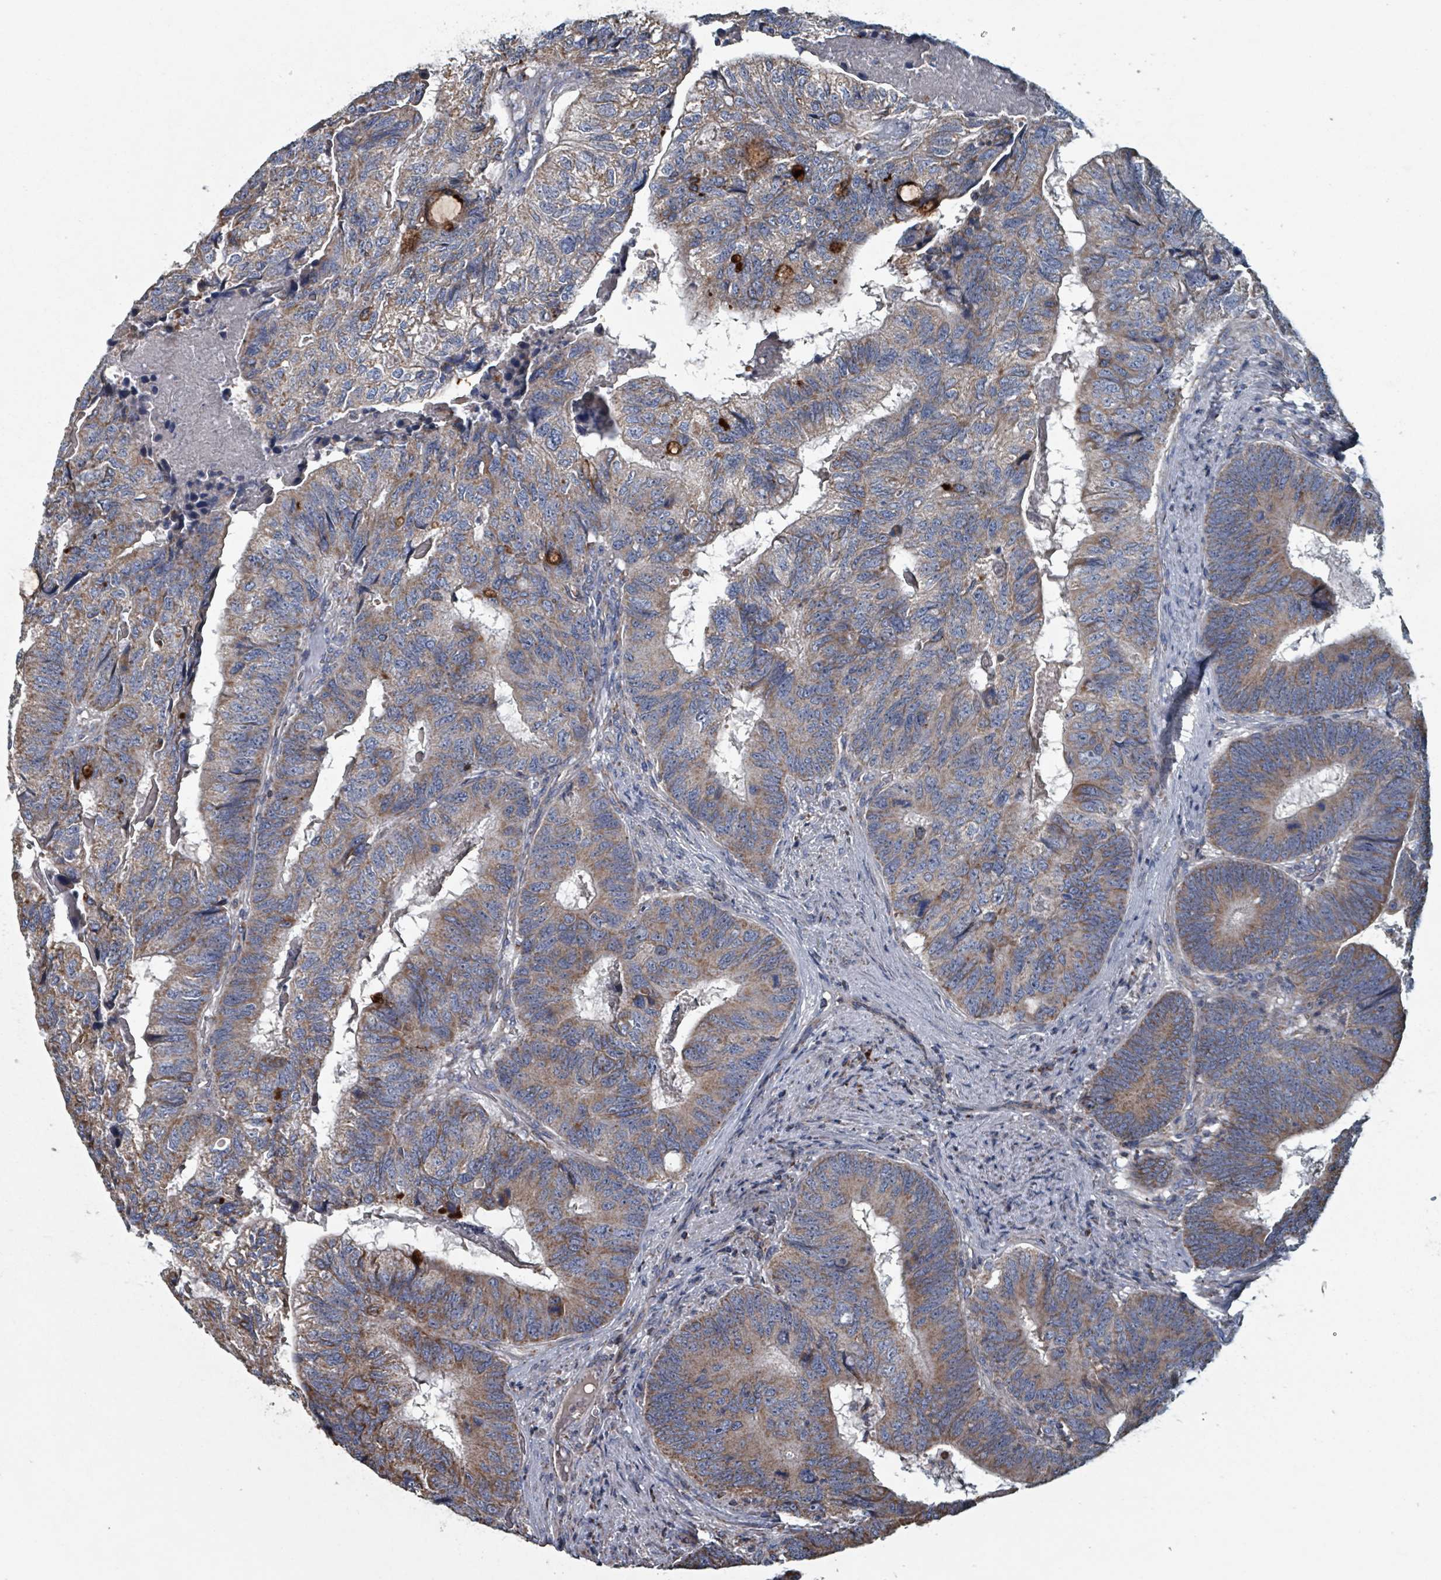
{"staining": {"intensity": "moderate", "quantity": "25%-75%", "location": "cytoplasmic/membranous"}, "tissue": "colorectal cancer", "cell_type": "Tumor cells", "image_type": "cancer", "snomed": [{"axis": "morphology", "description": "Adenocarcinoma, NOS"}, {"axis": "topography", "description": "Colon"}], "caption": "Moderate cytoplasmic/membranous staining for a protein is seen in about 25%-75% of tumor cells of colorectal cancer (adenocarcinoma) using immunohistochemistry (IHC).", "gene": "ABHD18", "patient": {"sex": "female", "age": 67}}